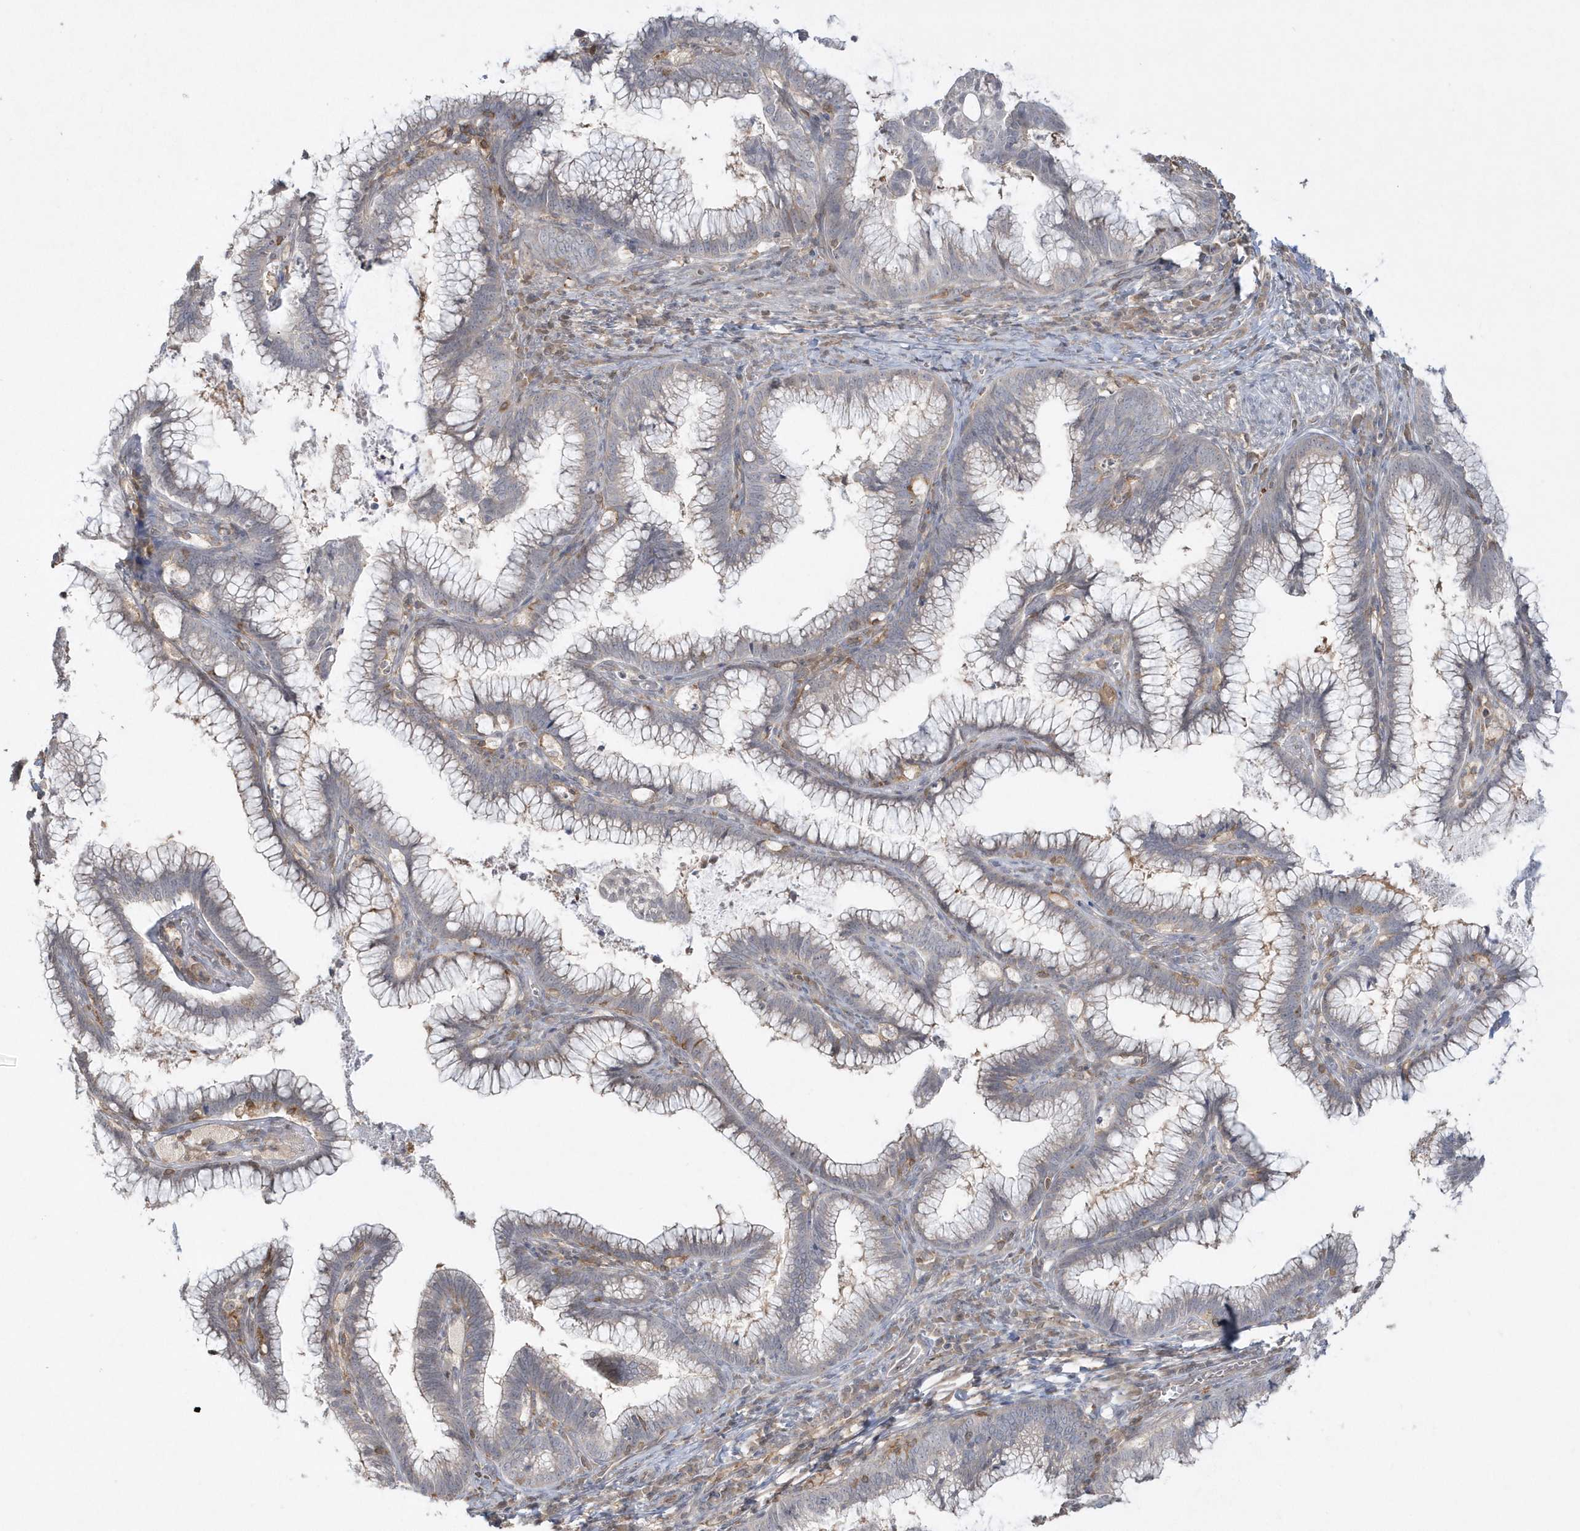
{"staining": {"intensity": "negative", "quantity": "none", "location": "none"}, "tissue": "cervical cancer", "cell_type": "Tumor cells", "image_type": "cancer", "snomed": [{"axis": "morphology", "description": "Adenocarcinoma, NOS"}, {"axis": "topography", "description": "Cervix"}], "caption": "Tumor cells are negative for protein expression in human cervical cancer. (IHC, brightfield microscopy, high magnification).", "gene": "BSN", "patient": {"sex": "female", "age": 36}}